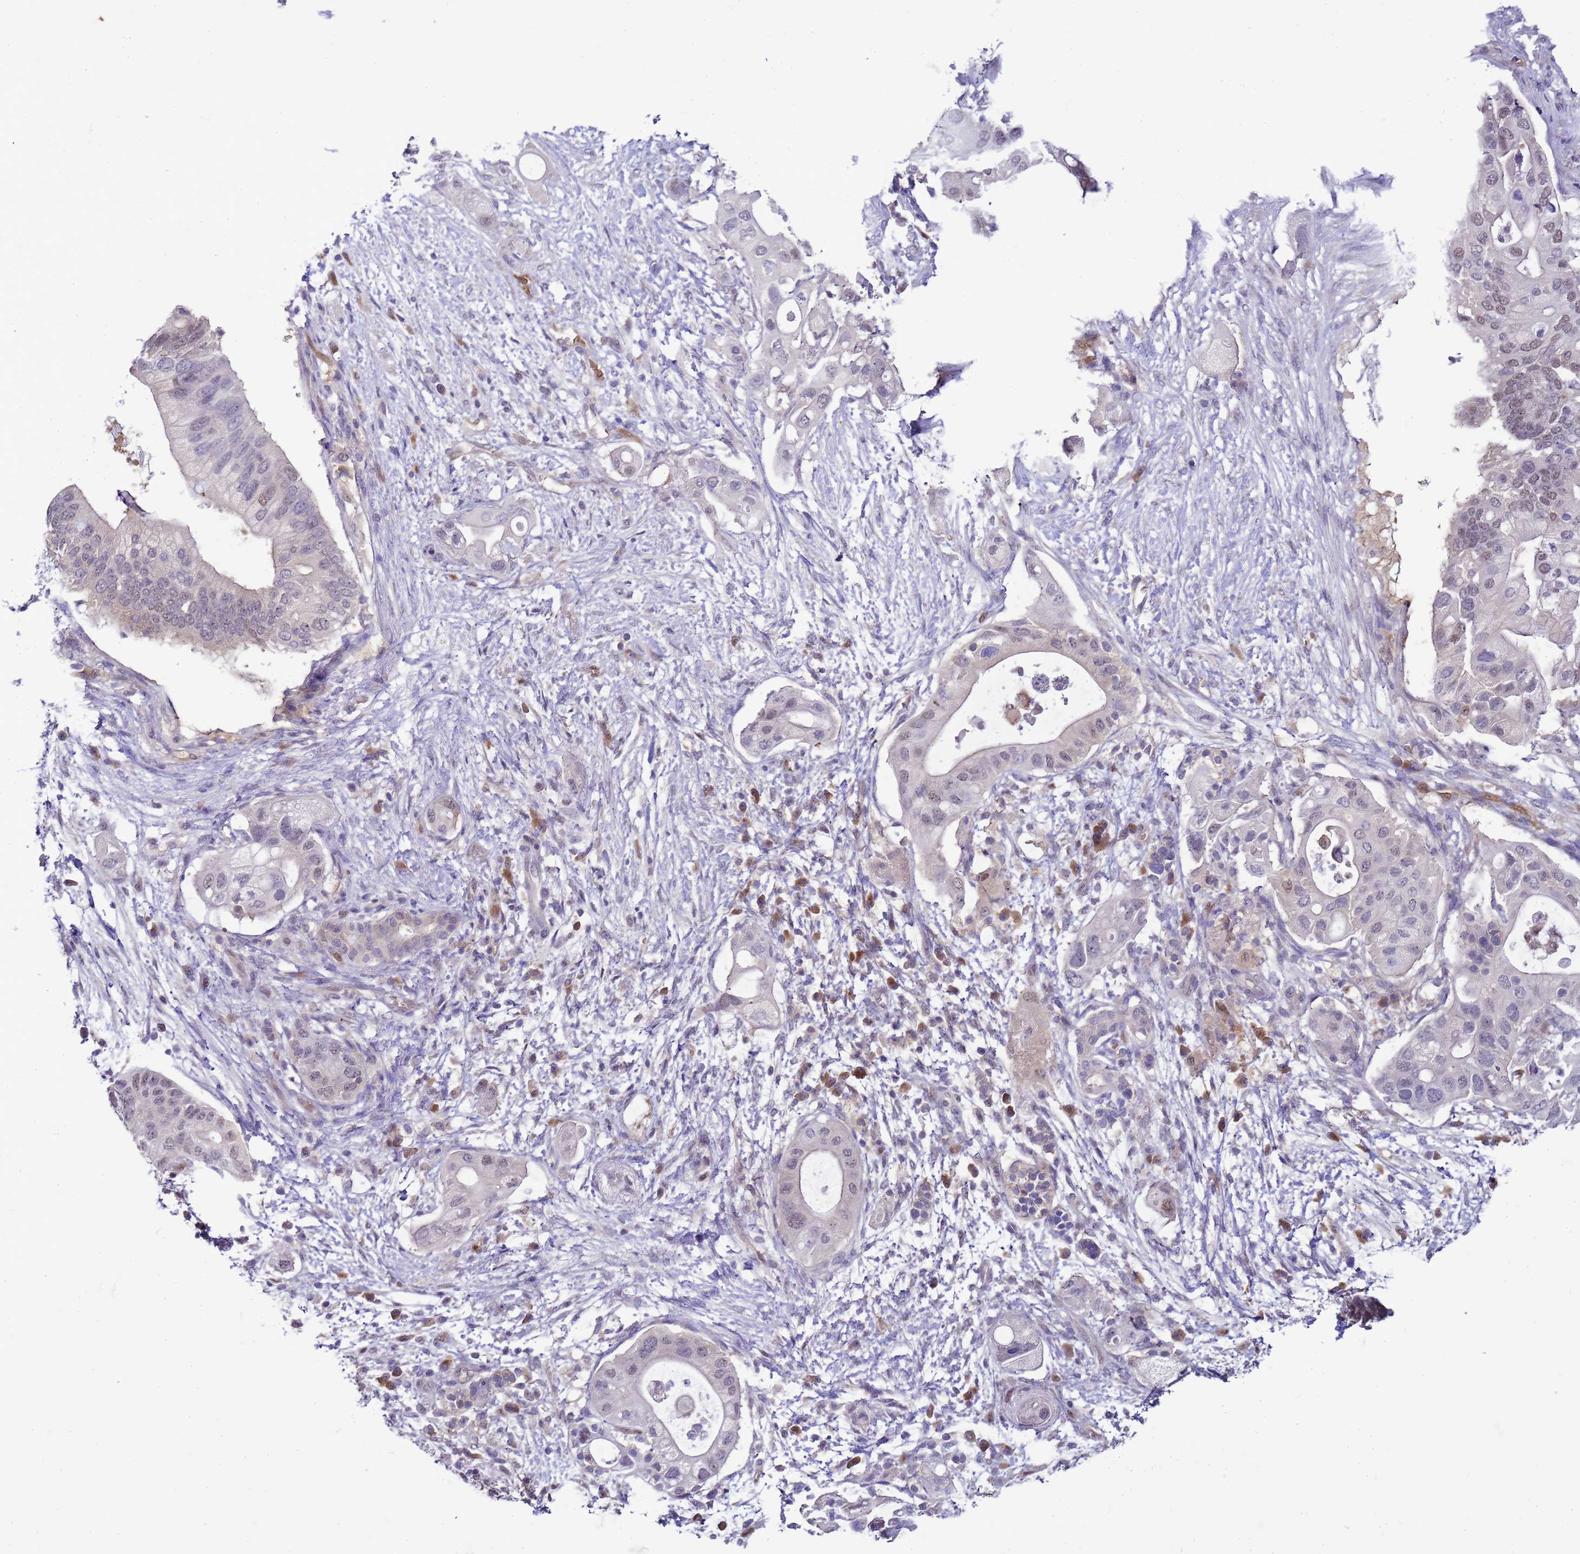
{"staining": {"intensity": "weak", "quantity": "<25%", "location": "nuclear"}, "tissue": "pancreatic cancer", "cell_type": "Tumor cells", "image_type": "cancer", "snomed": [{"axis": "morphology", "description": "Adenocarcinoma, NOS"}, {"axis": "topography", "description": "Pancreas"}], "caption": "DAB immunohistochemical staining of human pancreatic cancer displays no significant positivity in tumor cells. Nuclei are stained in blue.", "gene": "DDI2", "patient": {"sex": "female", "age": 72}}